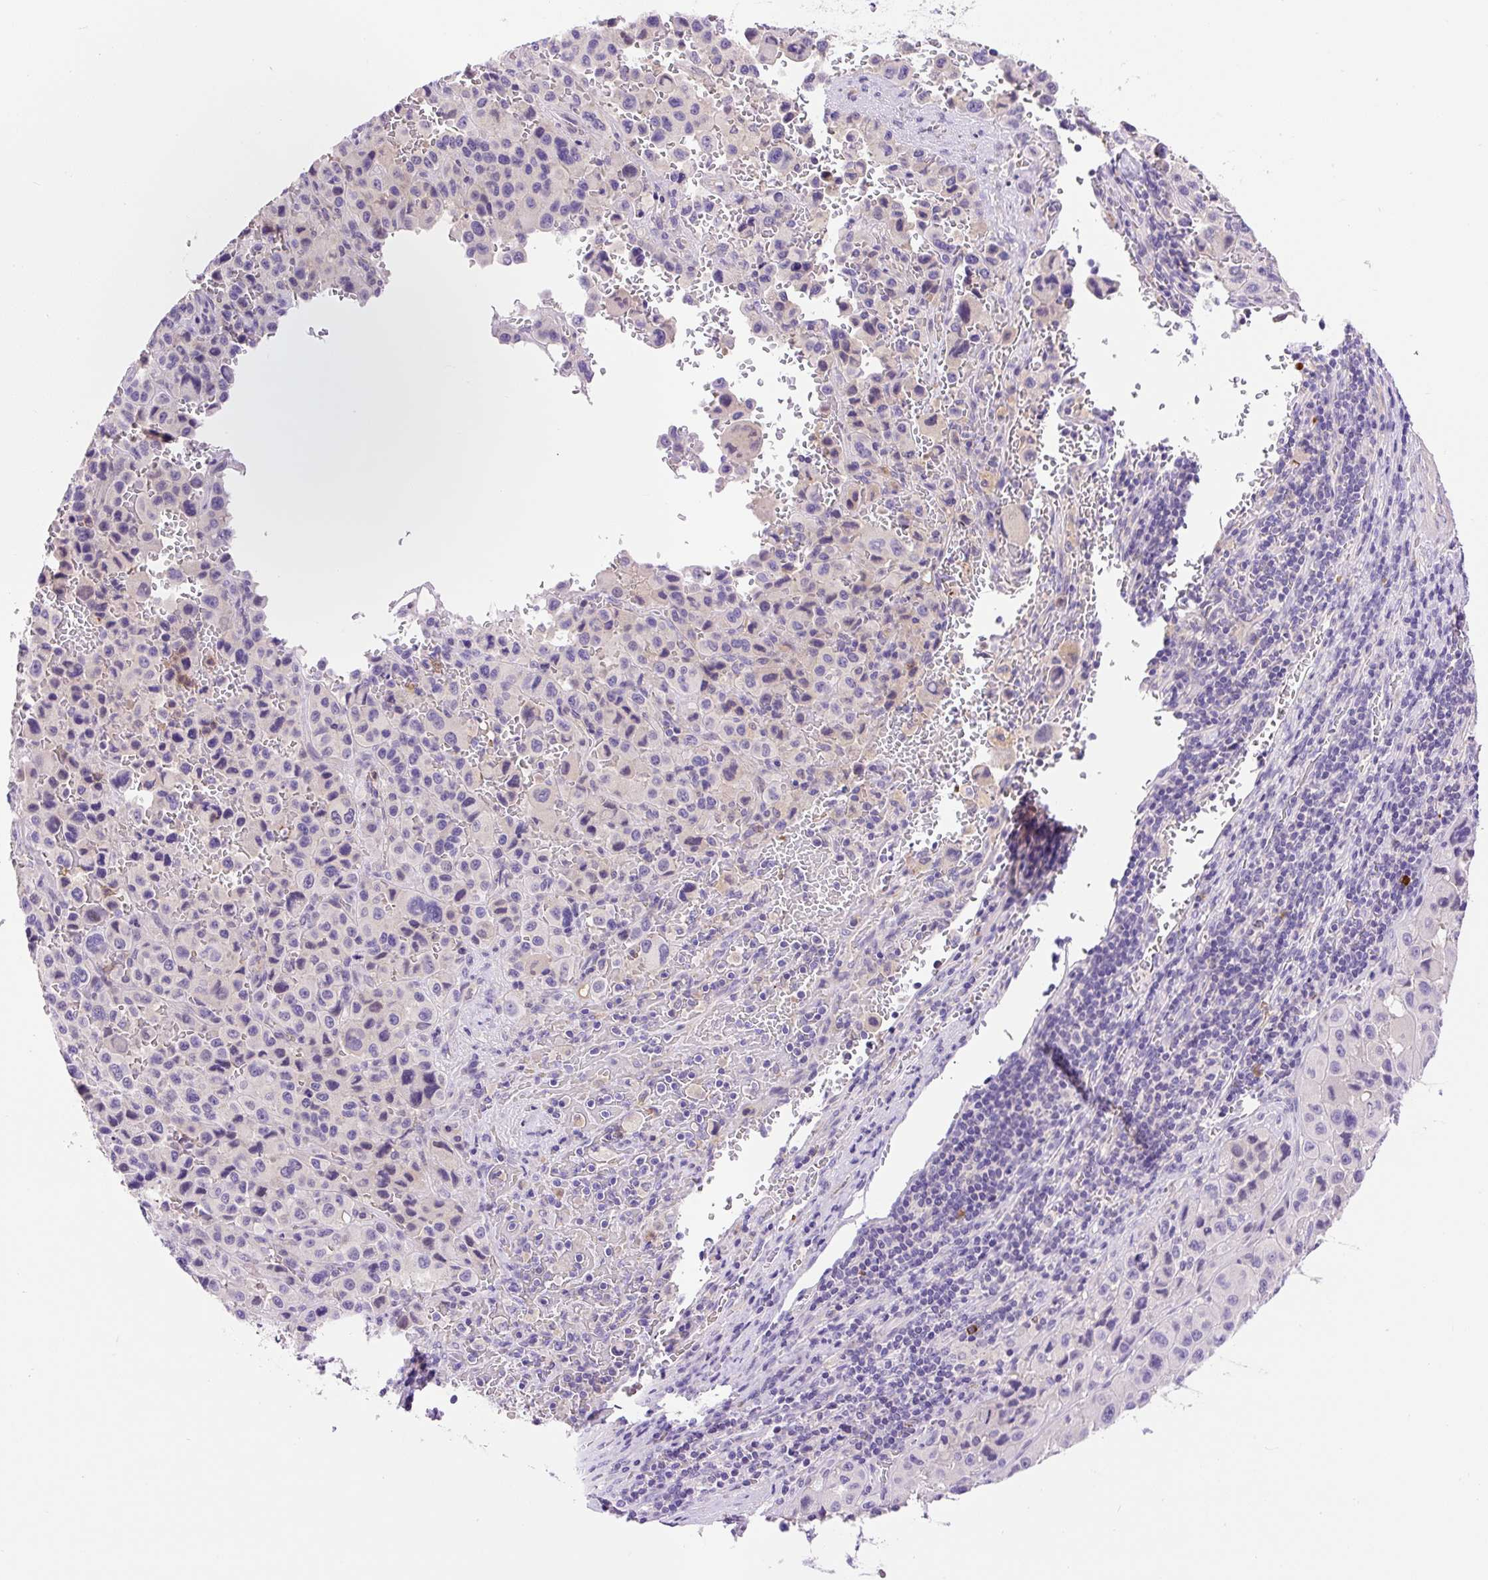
{"staining": {"intensity": "negative", "quantity": "none", "location": "none"}, "tissue": "melanoma", "cell_type": "Tumor cells", "image_type": "cancer", "snomed": [{"axis": "morphology", "description": "Malignant melanoma, Metastatic site"}, {"axis": "topography", "description": "Lymph node"}], "caption": "High power microscopy photomicrograph of an IHC photomicrograph of malignant melanoma (metastatic site), revealing no significant positivity in tumor cells.", "gene": "LHFPL5", "patient": {"sex": "female", "age": 65}}